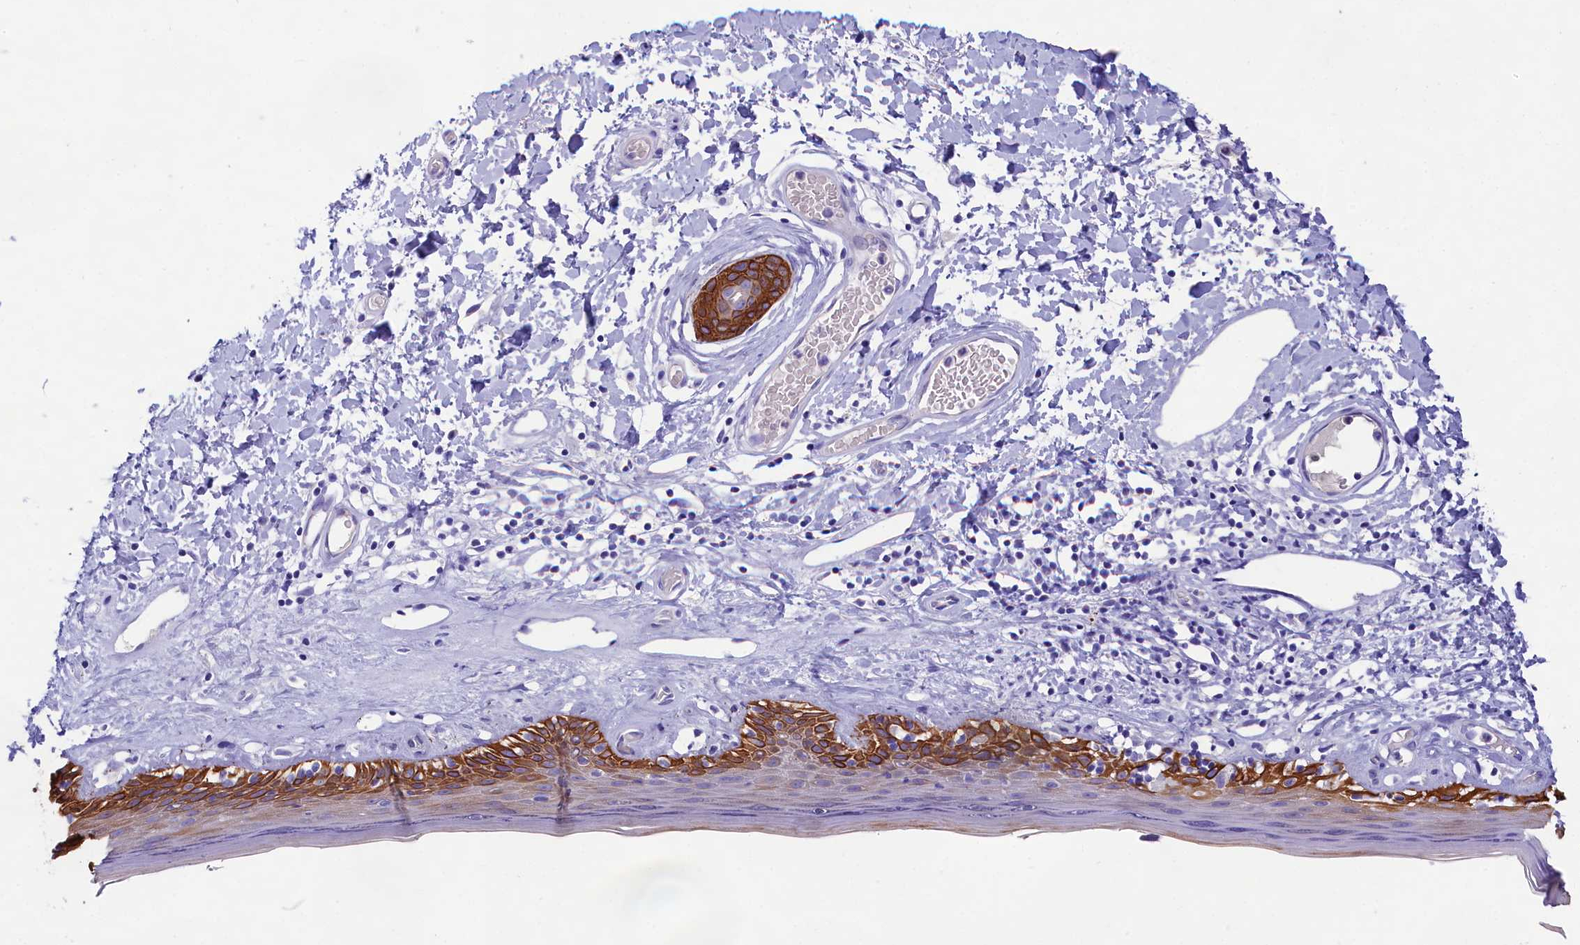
{"staining": {"intensity": "strong", "quantity": ">75%", "location": "cytoplasmic/membranous"}, "tissue": "skin", "cell_type": "Epidermal cells", "image_type": "normal", "snomed": [{"axis": "morphology", "description": "Normal tissue, NOS"}, {"axis": "topography", "description": "Adipose tissue"}, {"axis": "topography", "description": "Vascular tissue"}, {"axis": "topography", "description": "Vulva"}, {"axis": "topography", "description": "Peripheral nerve tissue"}], "caption": "High-power microscopy captured an IHC photomicrograph of normal skin, revealing strong cytoplasmic/membranous staining in about >75% of epidermal cells.", "gene": "SULT2A1", "patient": {"sex": "female", "age": 86}}